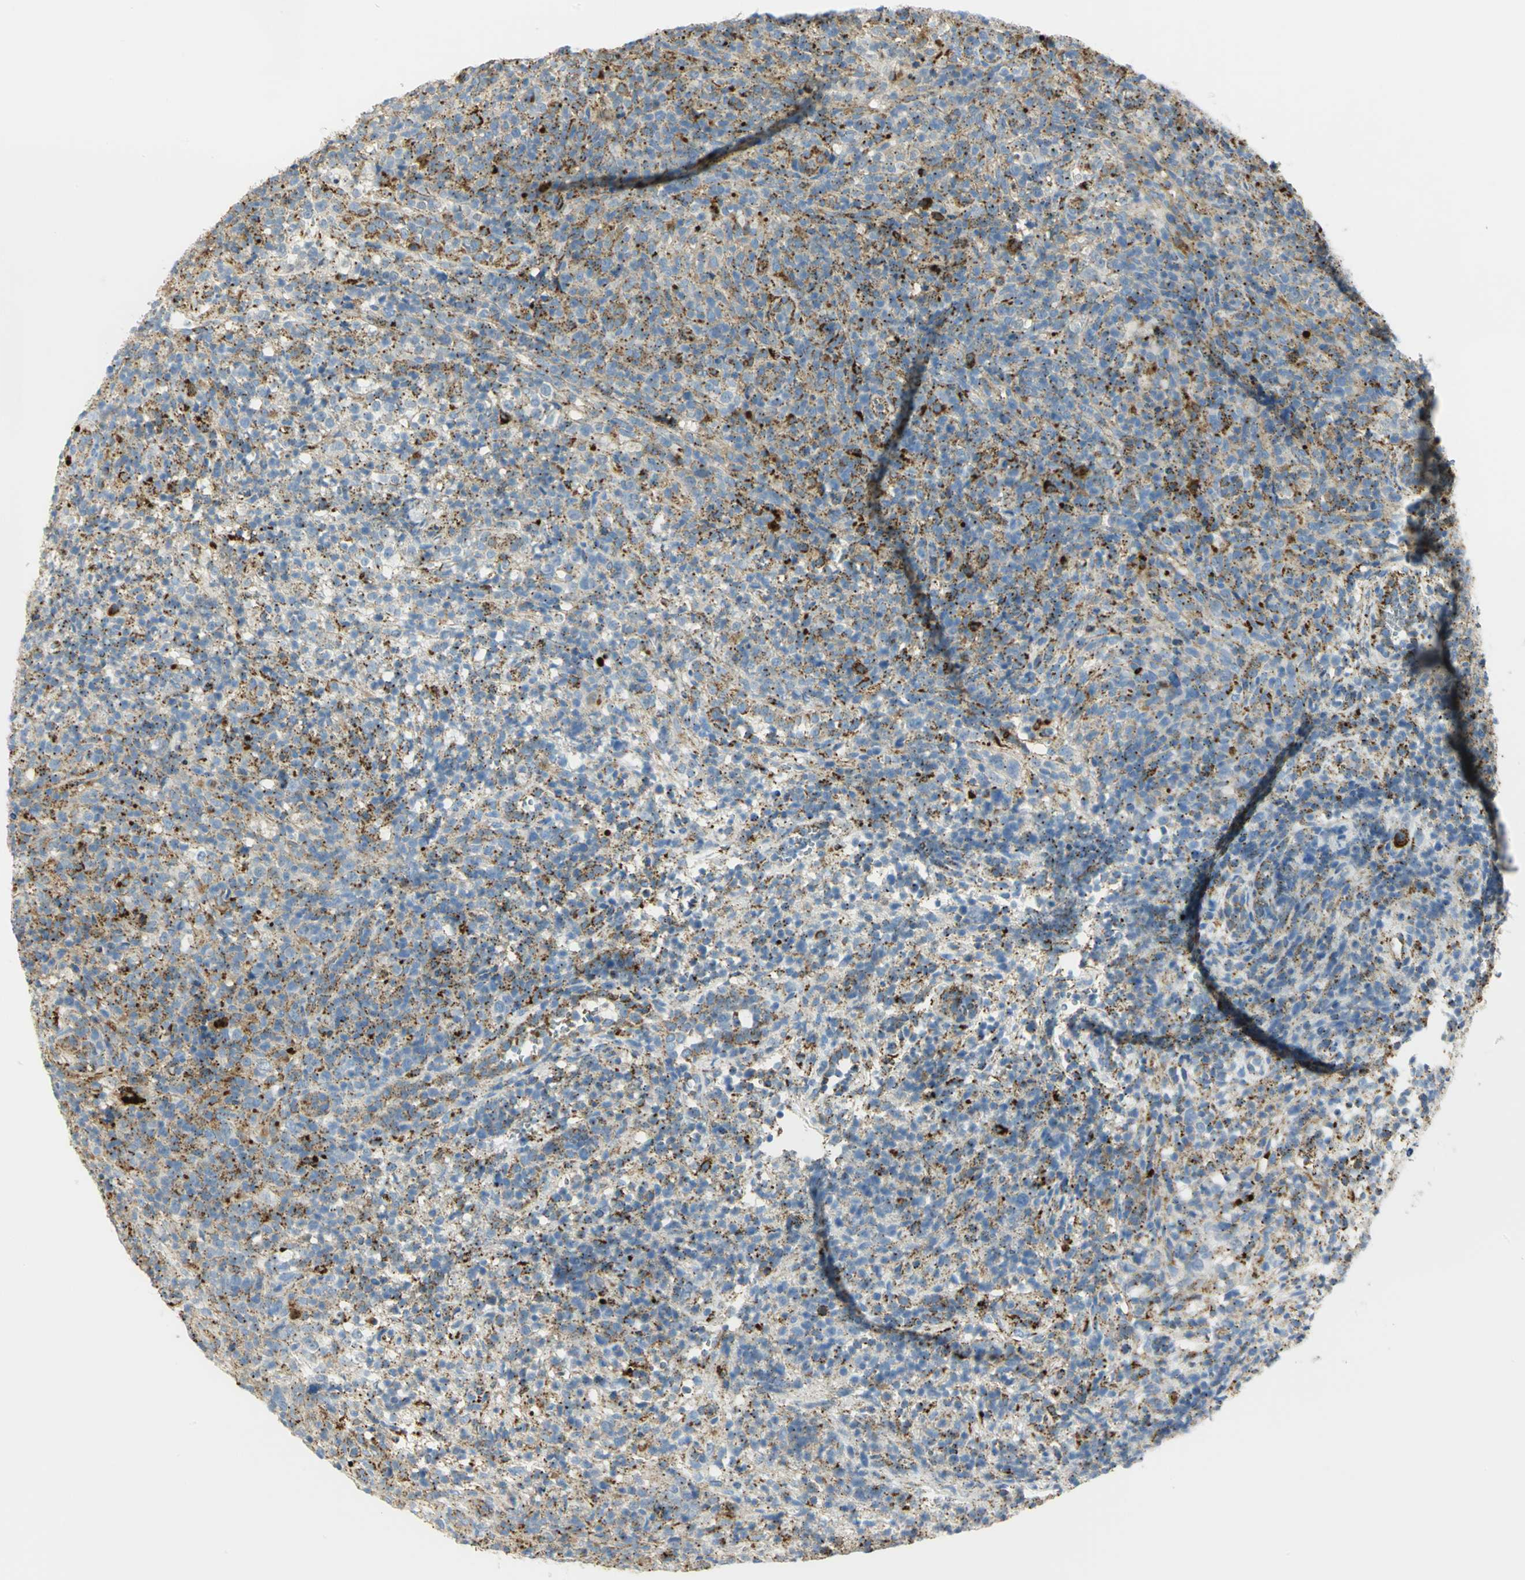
{"staining": {"intensity": "moderate", "quantity": "25%-75%", "location": "cytoplasmic/membranous"}, "tissue": "lymphoma", "cell_type": "Tumor cells", "image_type": "cancer", "snomed": [{"axis": "morphology", "description": "Malignant lymphoma, non-Hodgkin's type, High grade"}, {"axis": "topography", "description": "Lymph node"}], "caption": "Immunohistochemistry (DAB) staining of malignant lymphoma, non-Hodgkin's type (high-grade) demonstrates moderate cytoplasmic/membranous protein positivity in approximately 25%-75% of tumor cells.", "gene": "ARSA", "patient": {"sex": "female", "age": 76}}